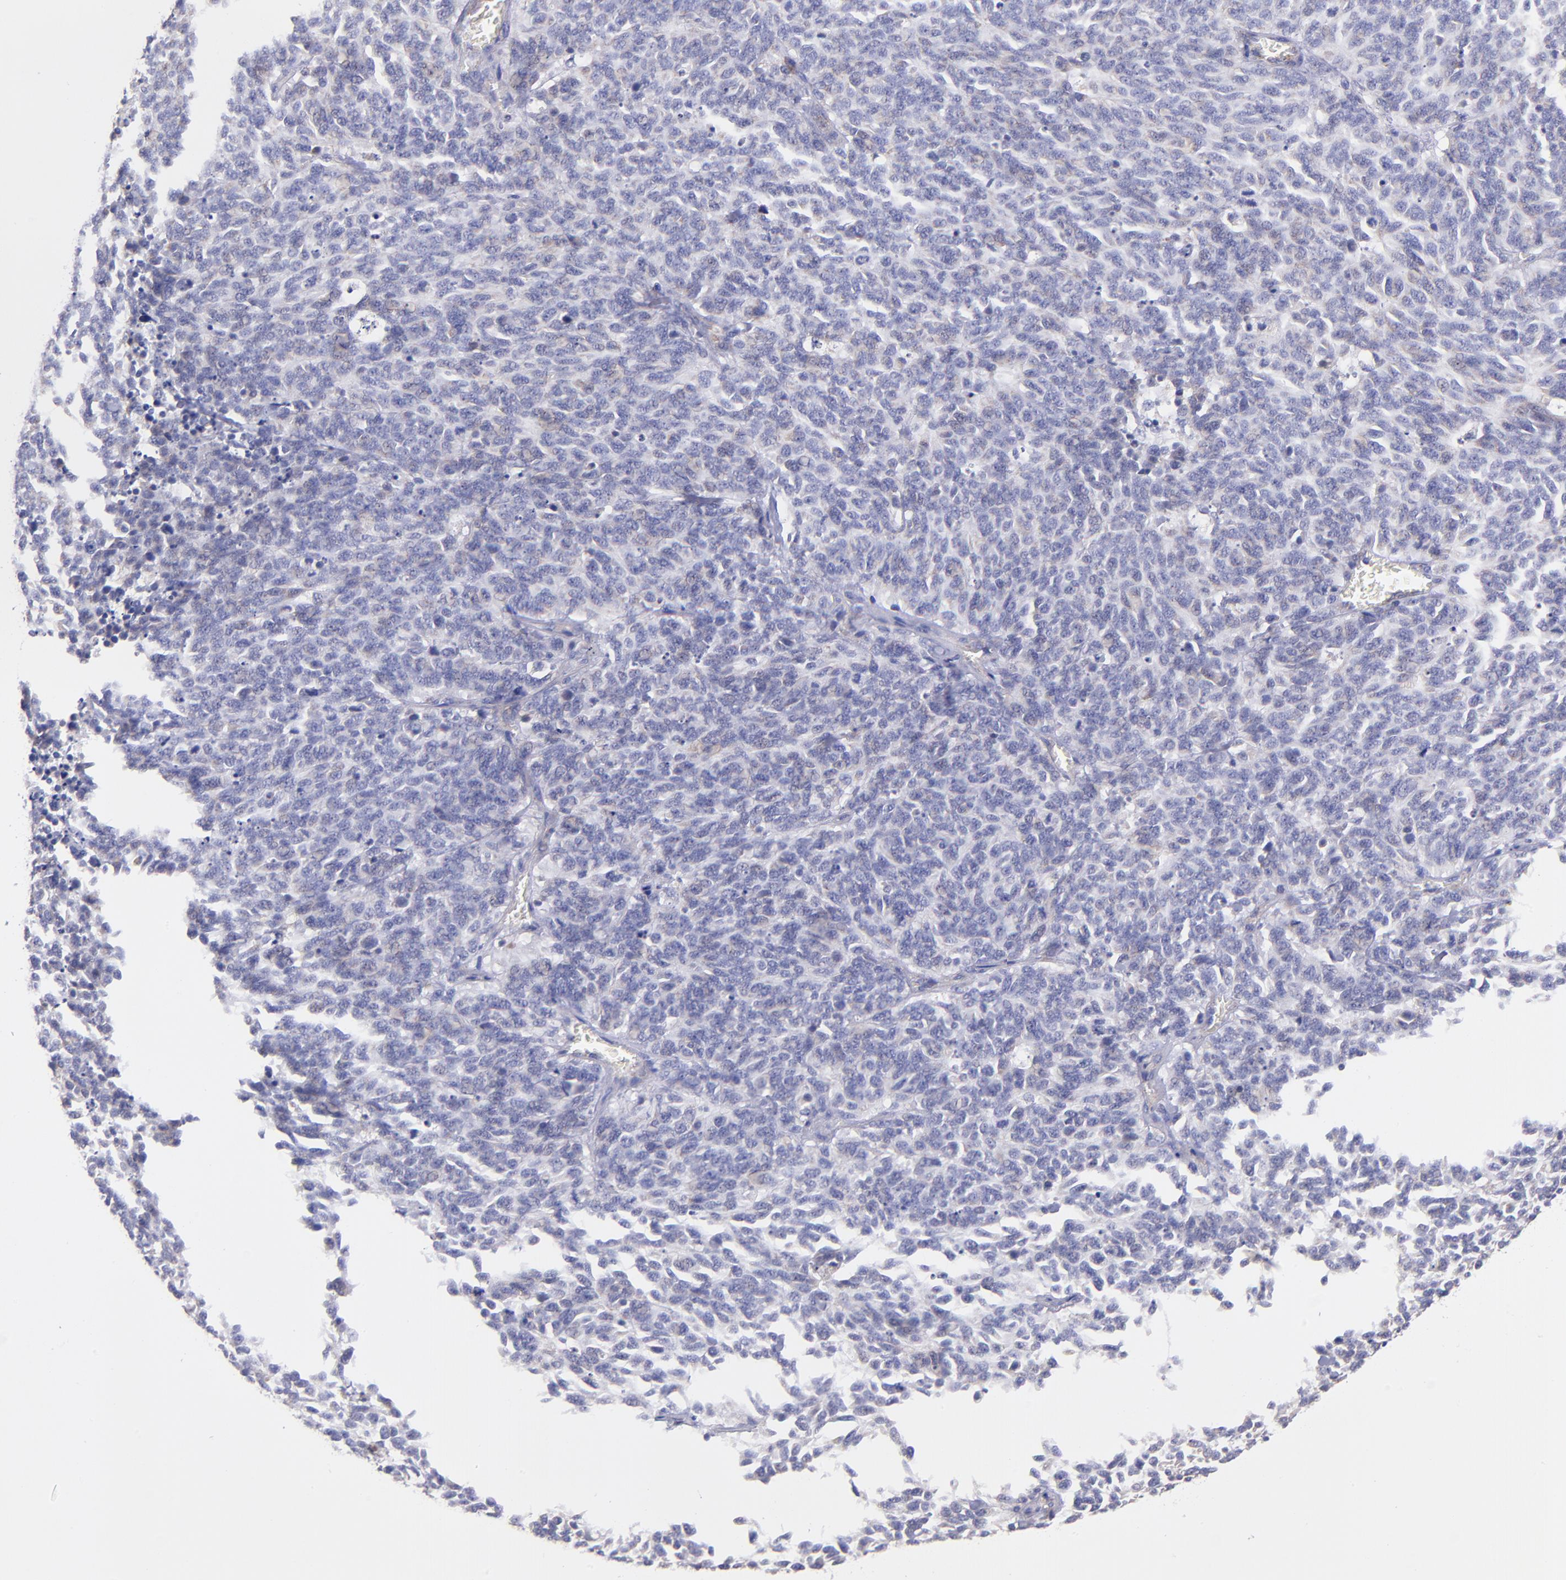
{"staining": {"intensity": "negative", "quantity": "none", "location": "none"}, "tissue": "lung cancer", "cell_type": "Tumor cells", "image_type": "cancer", "snomed": [{"axis": "morphology", "description": "Neoplasm, malignant, NOS"}, {"axis": "topography", "description": "Lung"}], "caption": "DAB immunohistochemical staining of human lung cancer demonstrates no significant staining in tumor cells.", "gene": "NDUFB7", "patient": {"sex": "female", "age": 58}}